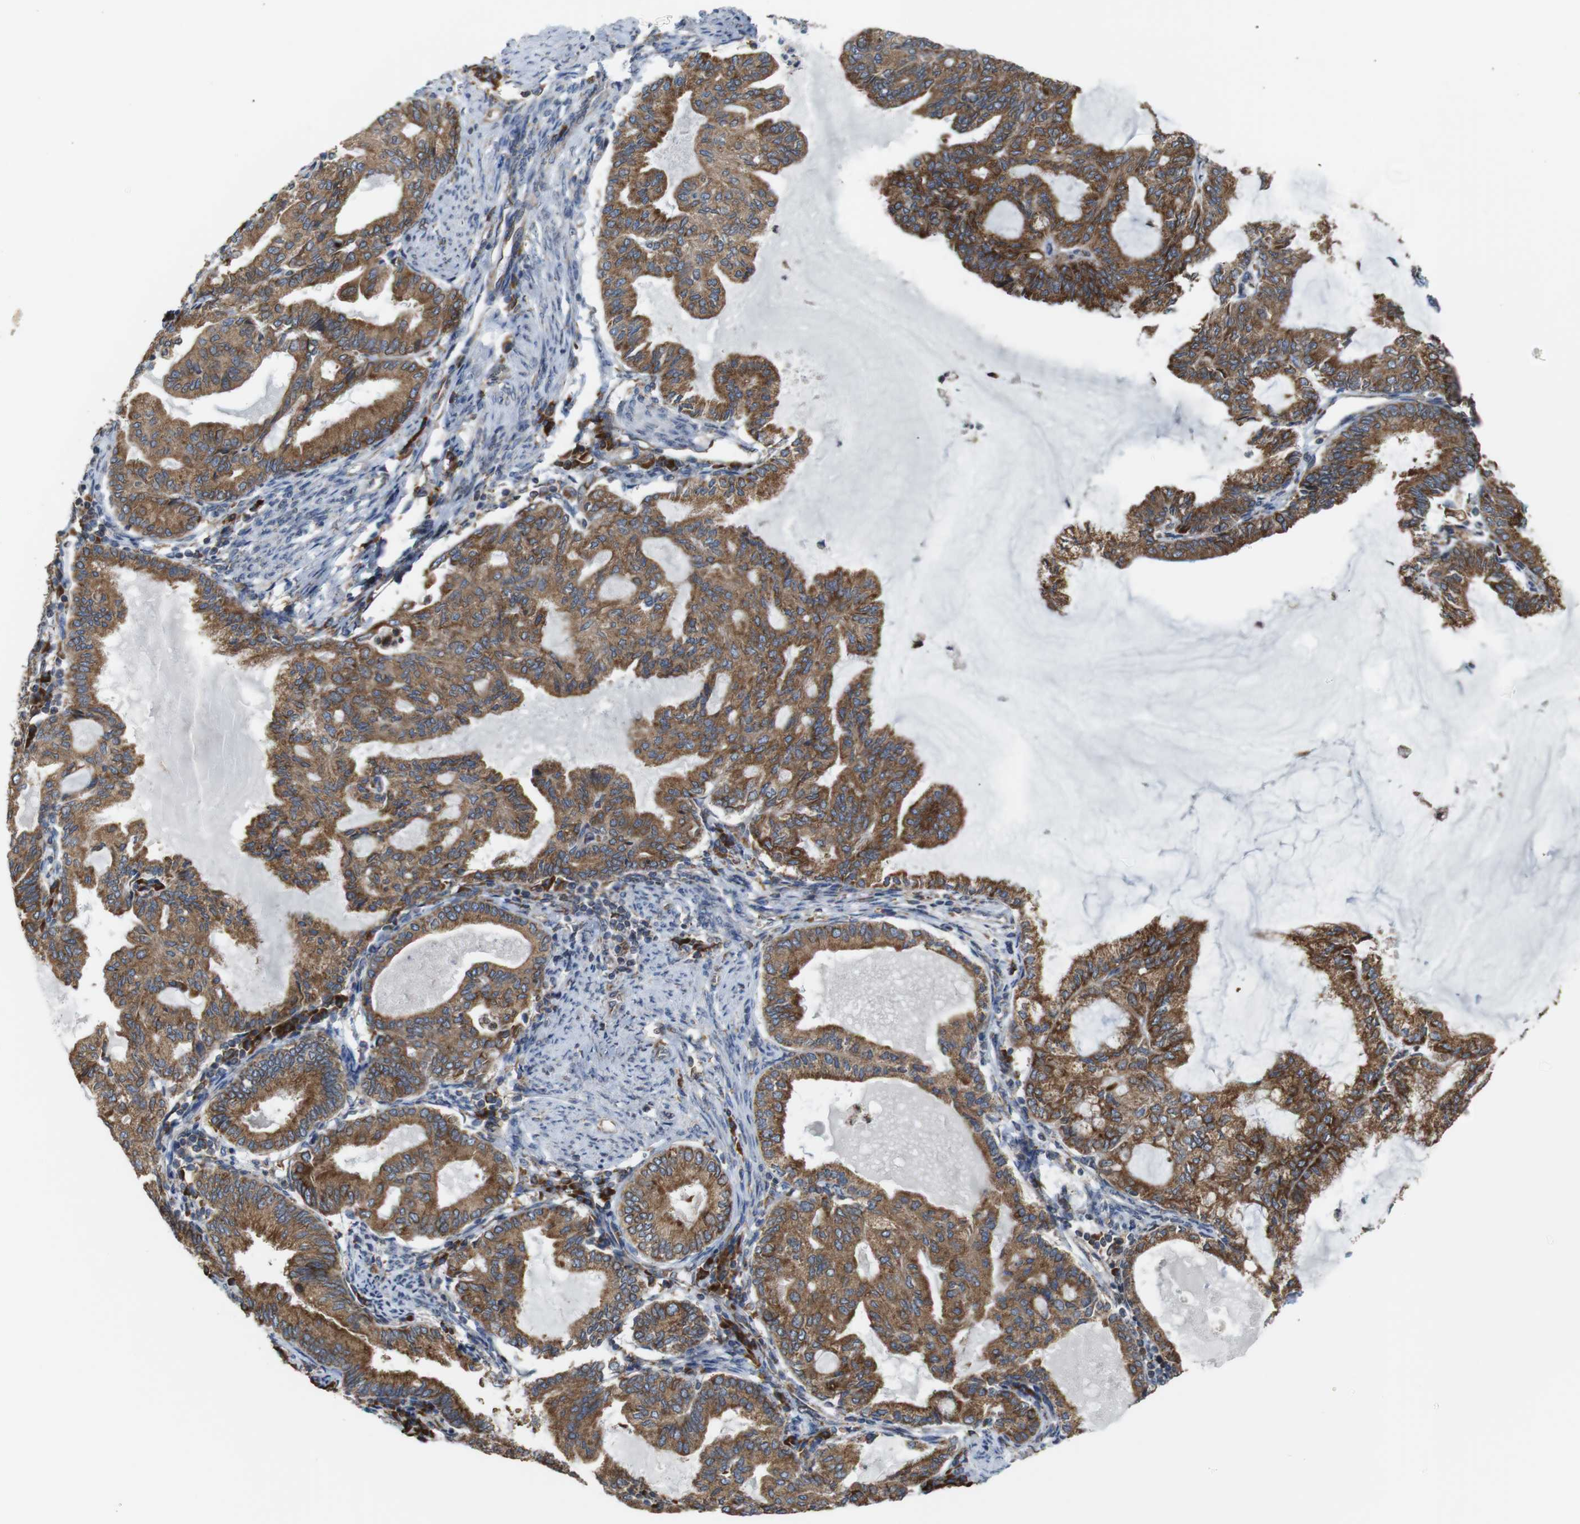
{"staining": {"intensity": "moderate", "quantity": ">75%", "location": "cytoplasmic/membranous"}, "tissue": "endometrial cancer", "cell_type": "Tumor cells", "image_type": "cancer", "snomed": [{"axis": "morphology", "description": "Adenocarcinoma, NOS"}, {"axis": "topography", "description": "Endometrium"}], "caption": "Adenocarcinoma (endometrial) stained with a brown dye shows moderate cytoplasmic/membranous positive staining in approximately >75% of tumor cells.", "gene": "UGGT1", "patient": {"sex": "female", "age": 86}}